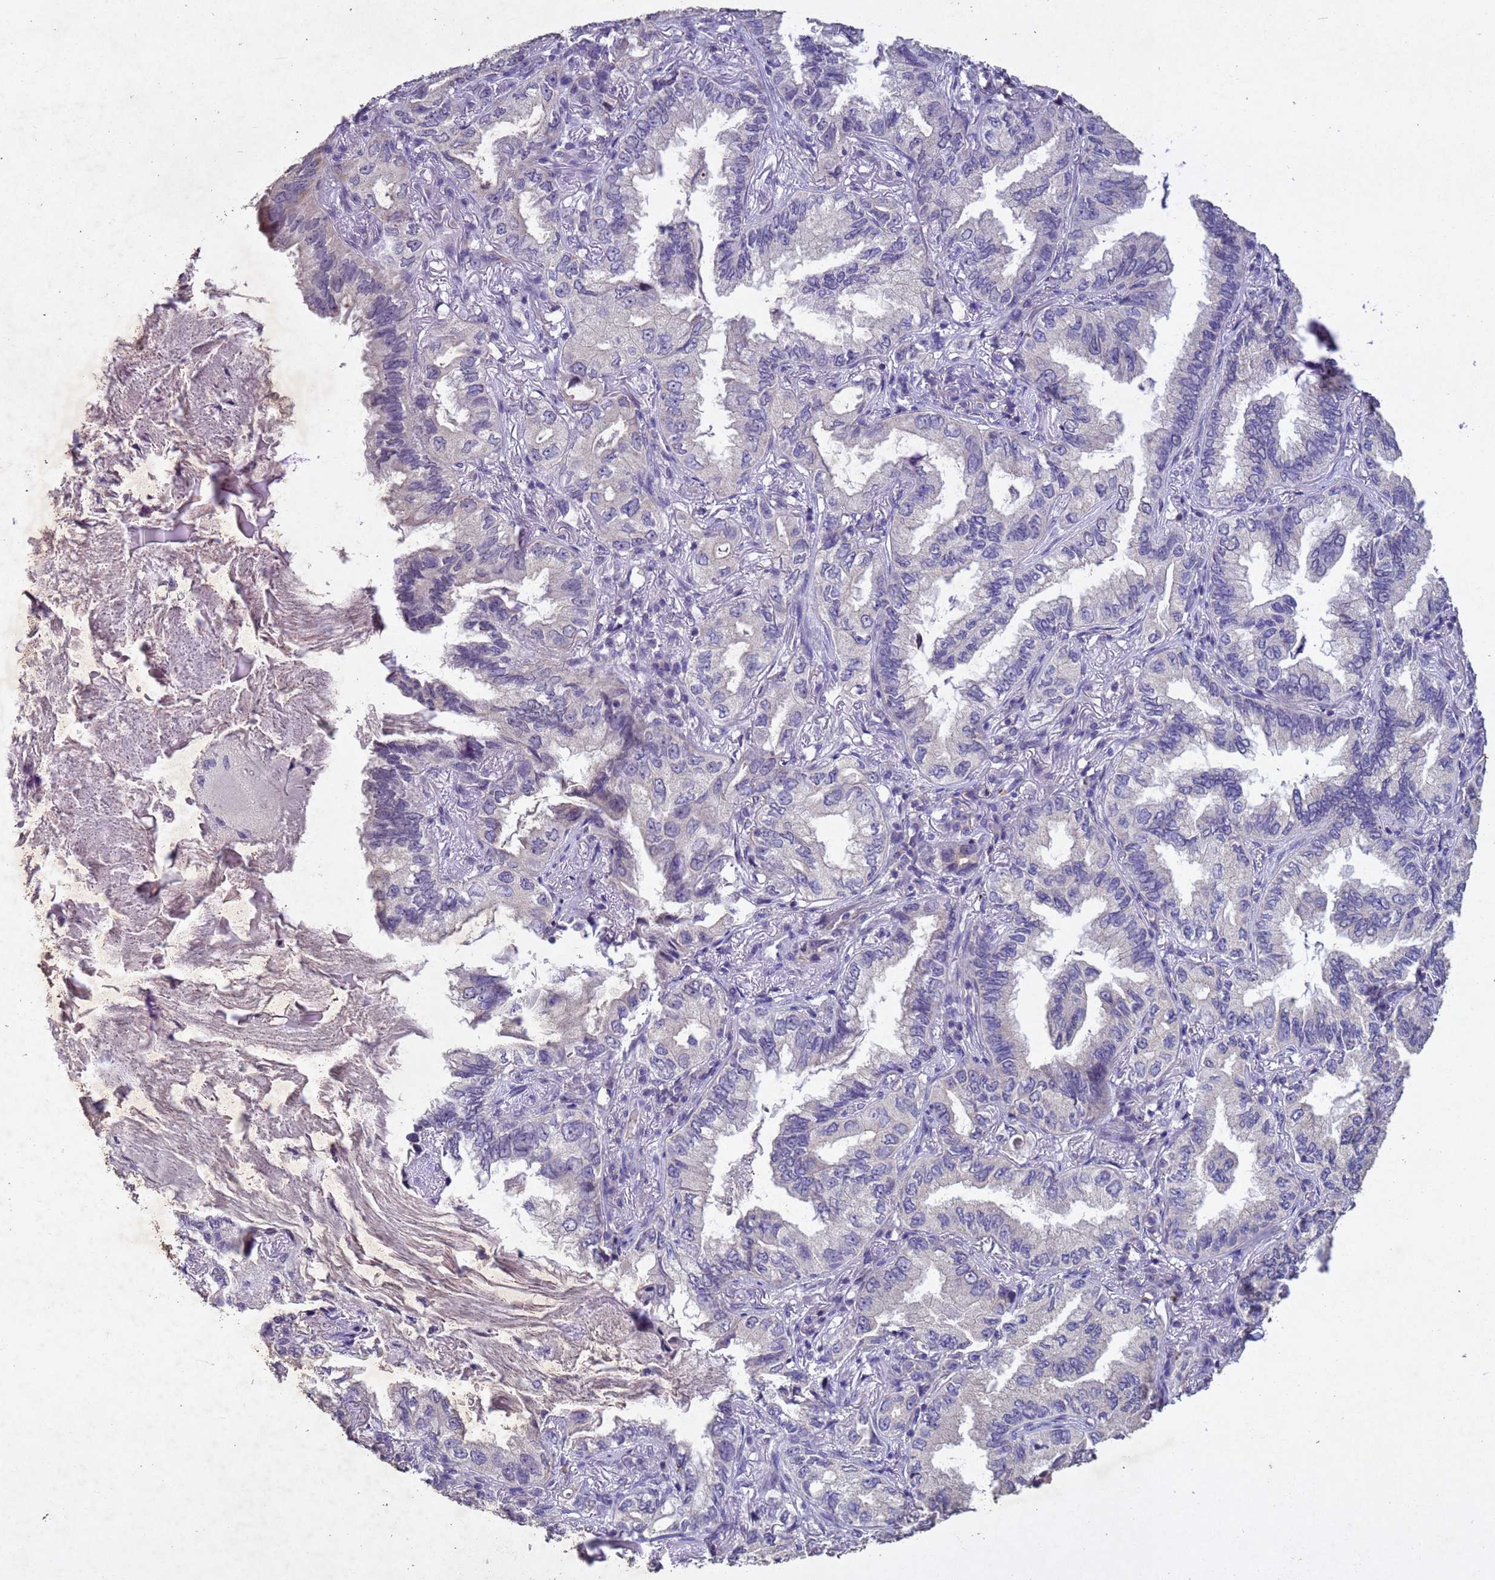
{"staining": {"intensity": "negative", "quantity": "none", "location": "none"}, "tissue": "lung cancer", "cell_type": "Tumor cells", "image_type": "cancer", "snomed": [{"axis": "morphology", "description": "Adenocarcinoma, NOS"}, {"axis": "topography", "description": "Lung"}], "caption": "Adenocarcinoma (lung) was stained to show a protein in brown. There is no significant positivity in tumor cells. The staining is performed using DAB brown chromogen with nuclei counter-stained in using hematoxylin.", "gene": "NLRP11", "patient": {"sex": "female", "age": 69}}